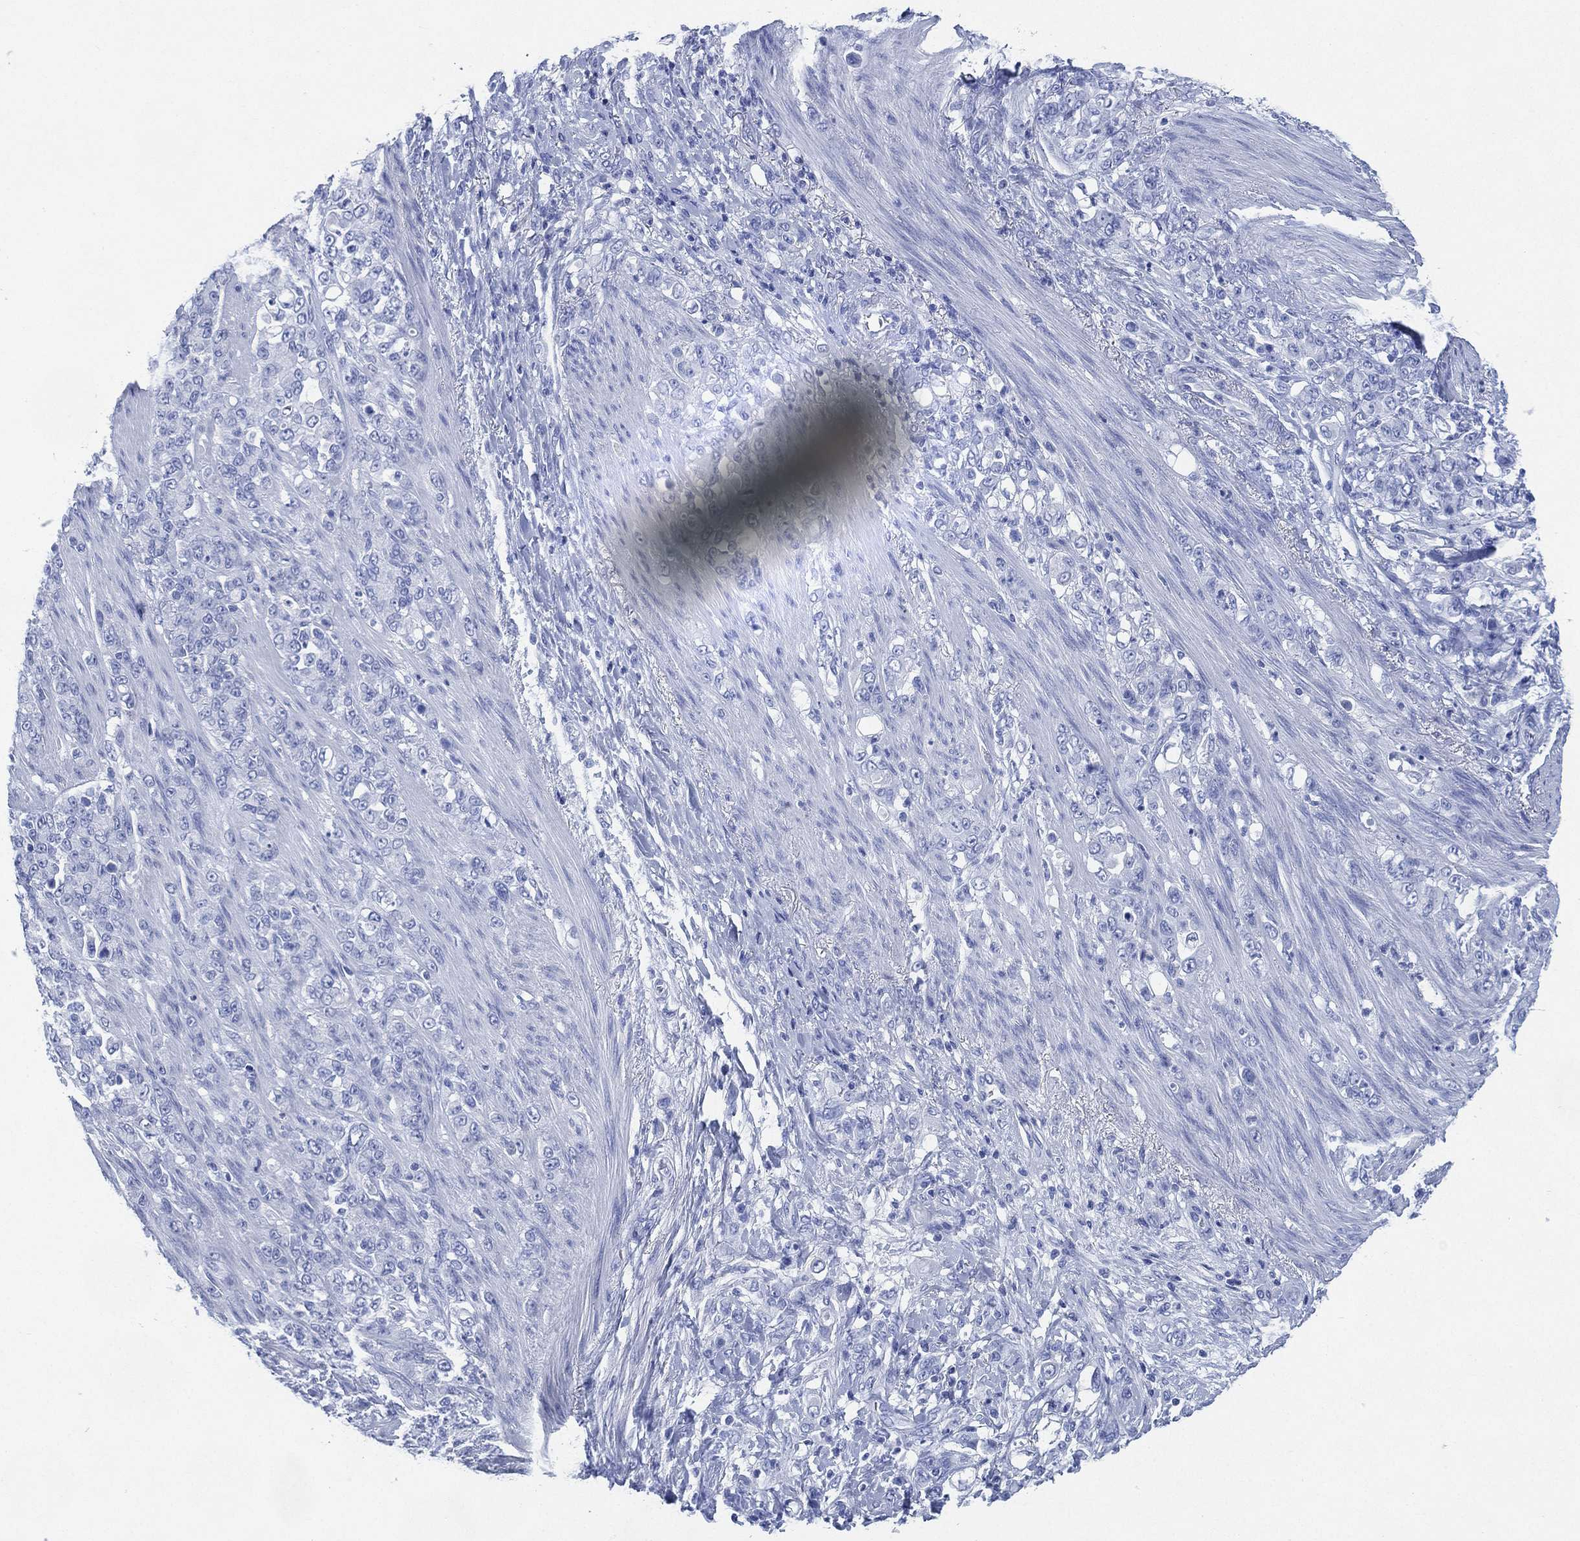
{"staining": {"intensity": "negative", "quantity": "none", "location": "none"}, "tissue": "stomach cancer", "cell_type": "Tumor cells", "image_type": "cancer", "snomed": [{"axis": "morphology", "description": "Adenocarcinoma, NOS"}, {"axis": "topography", "description": "Stomach"}], "caption": "Protein analysis of stomach adenocarcinoma demonstrates no significant expression in tumor cells. (DAB (3,3'-diaminobenzidine) immunohistochemistry with hematoxylin counter stain).", "gene": "SIGLECL1", "patient": {"sex": "female", "age": 79}}